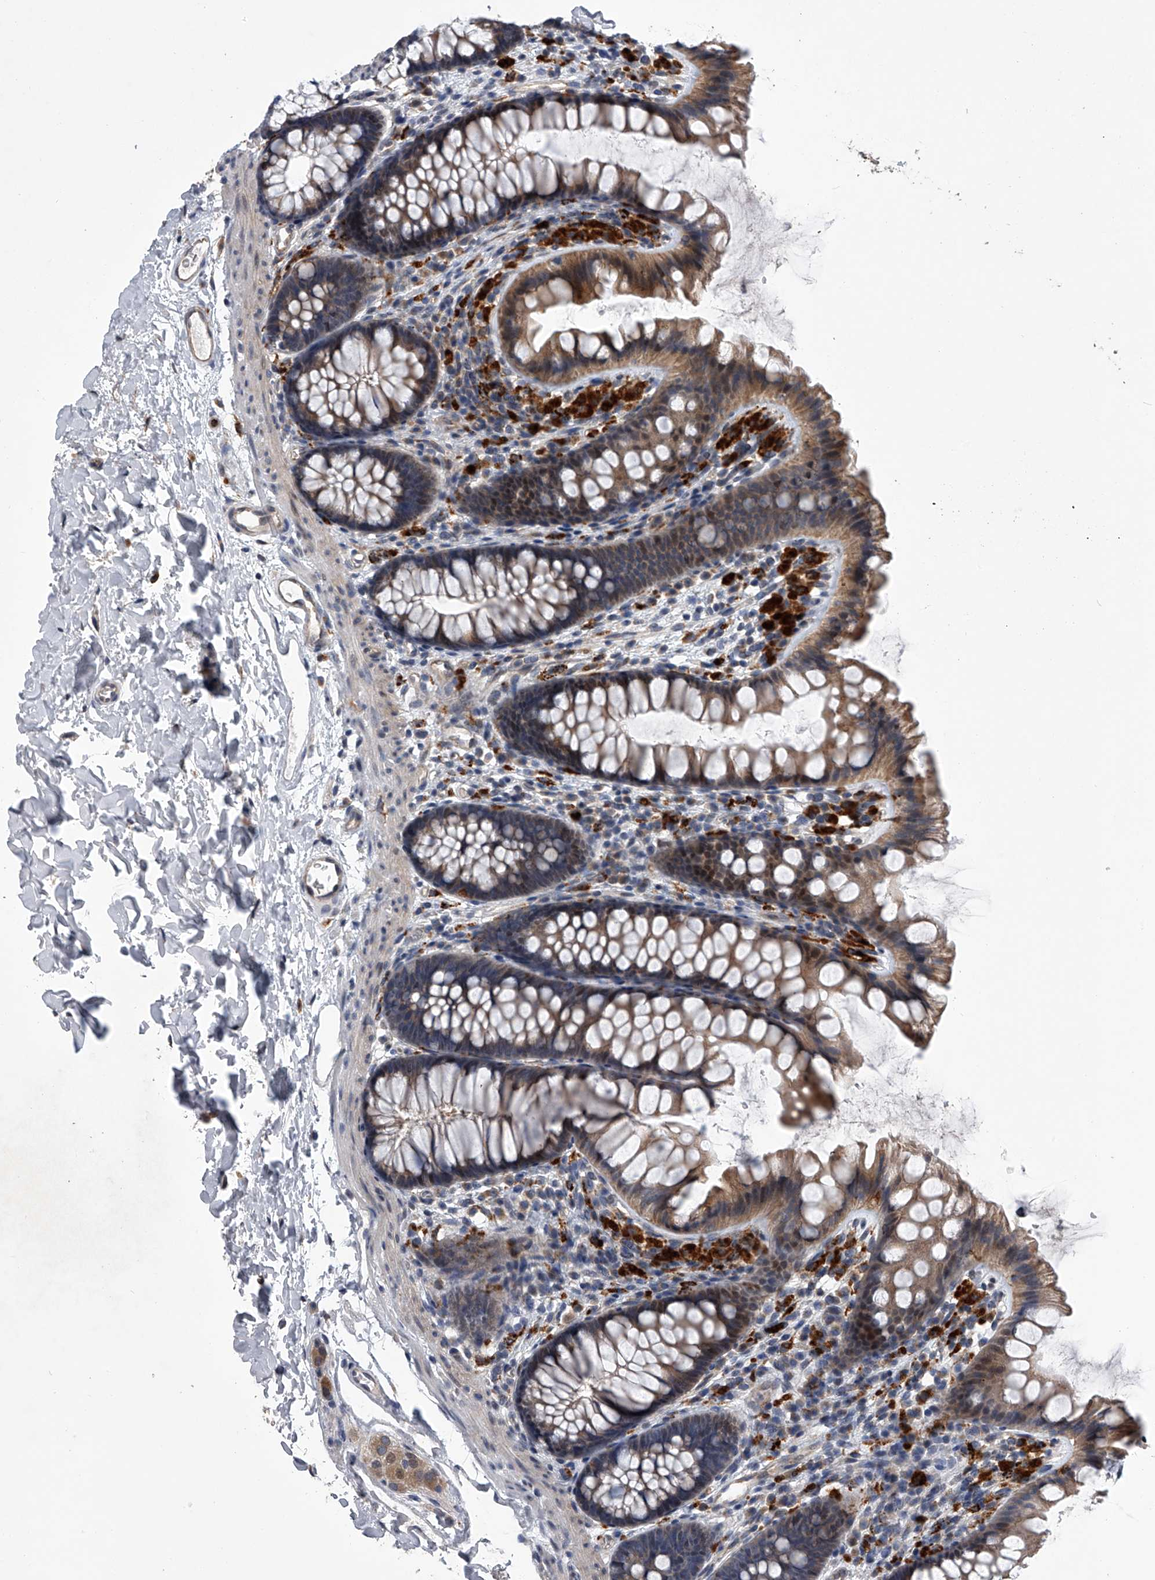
{"staining": {"intensity": "weak", "quantity": "25%-75%", "location": "cytoplasmic/membranous"}, "tissue": "colon", "cell_type": "Endothelial cells", "image_type": "normal", "snomed": [{"axis": "morphology", "description": "Normal tissue, NOS"}, {"axis": "topography", "description": "Colon"}], "caption": "Protein staining by immunohistochemistry (IHC) displays weak cytoplasmic/membranous positivity in approximately 25%-75% of endothelial cells in normal colon. (IHC, brightfield microscopy, high magnification).", "gene": "TRIM8", "patient": {"sex": "female", "age": 62}}